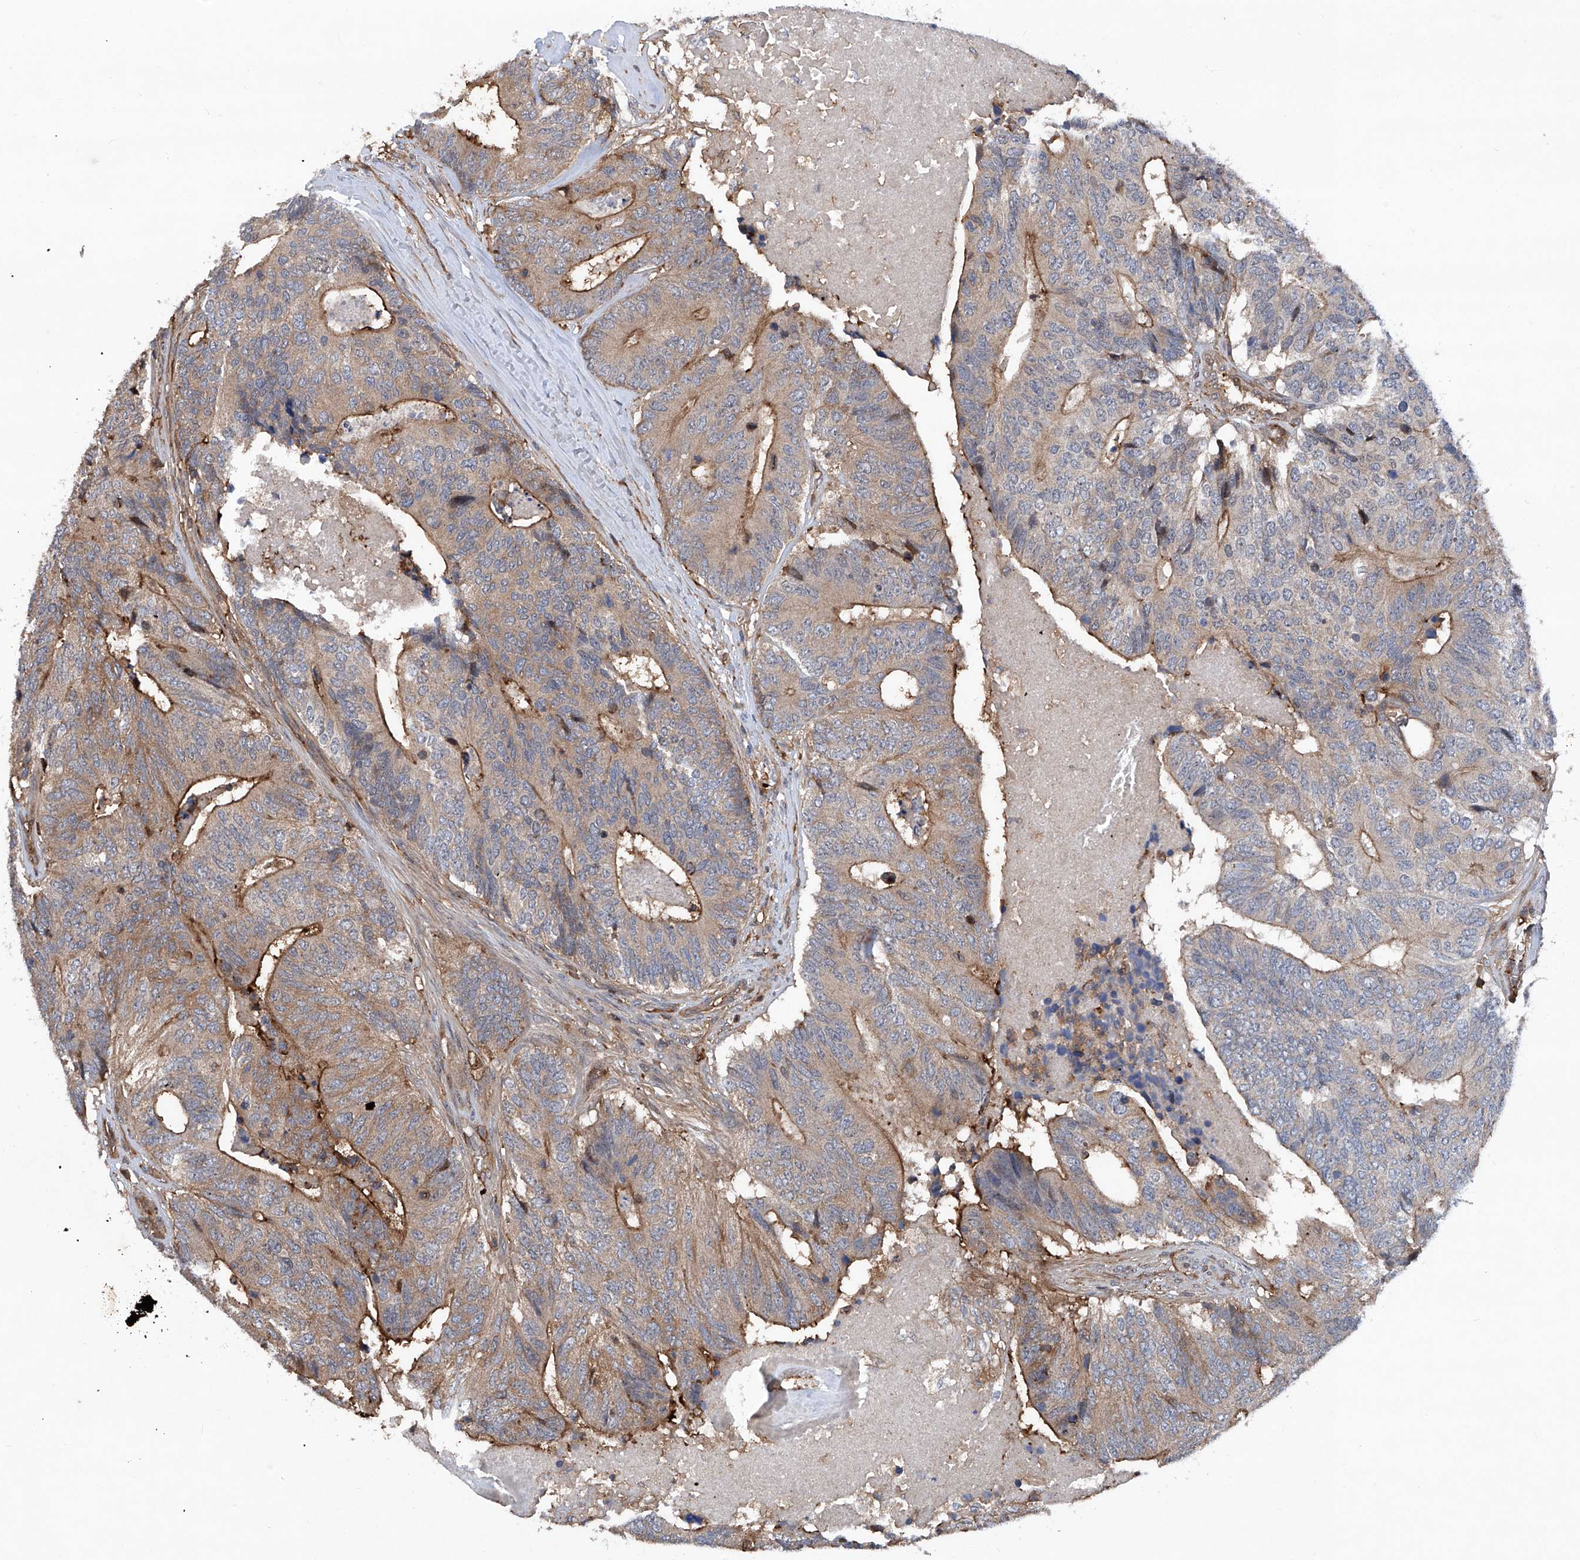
{"staining": {"intensity": "moderate", "quantity": ">75%", "location": "cytoplasmic/membranous"}, "tissue": "colorectal cancer", "cell_type": "Tumor cells", "image_type": "cancer", "snomed": [{"axis": "morphology", "description": "Adenocarcinoma, NOS"}, {"axis": "topography", "description": "Colon"}], "caption": "Colorectal cancer stained for a protein (brown) demonstrates moderate cytoplasmic/membranous positive positivity in approximately >75% of tumor cells.", "gene": "NT5C3A", "patient": {"sex": "female", "age": 67}}